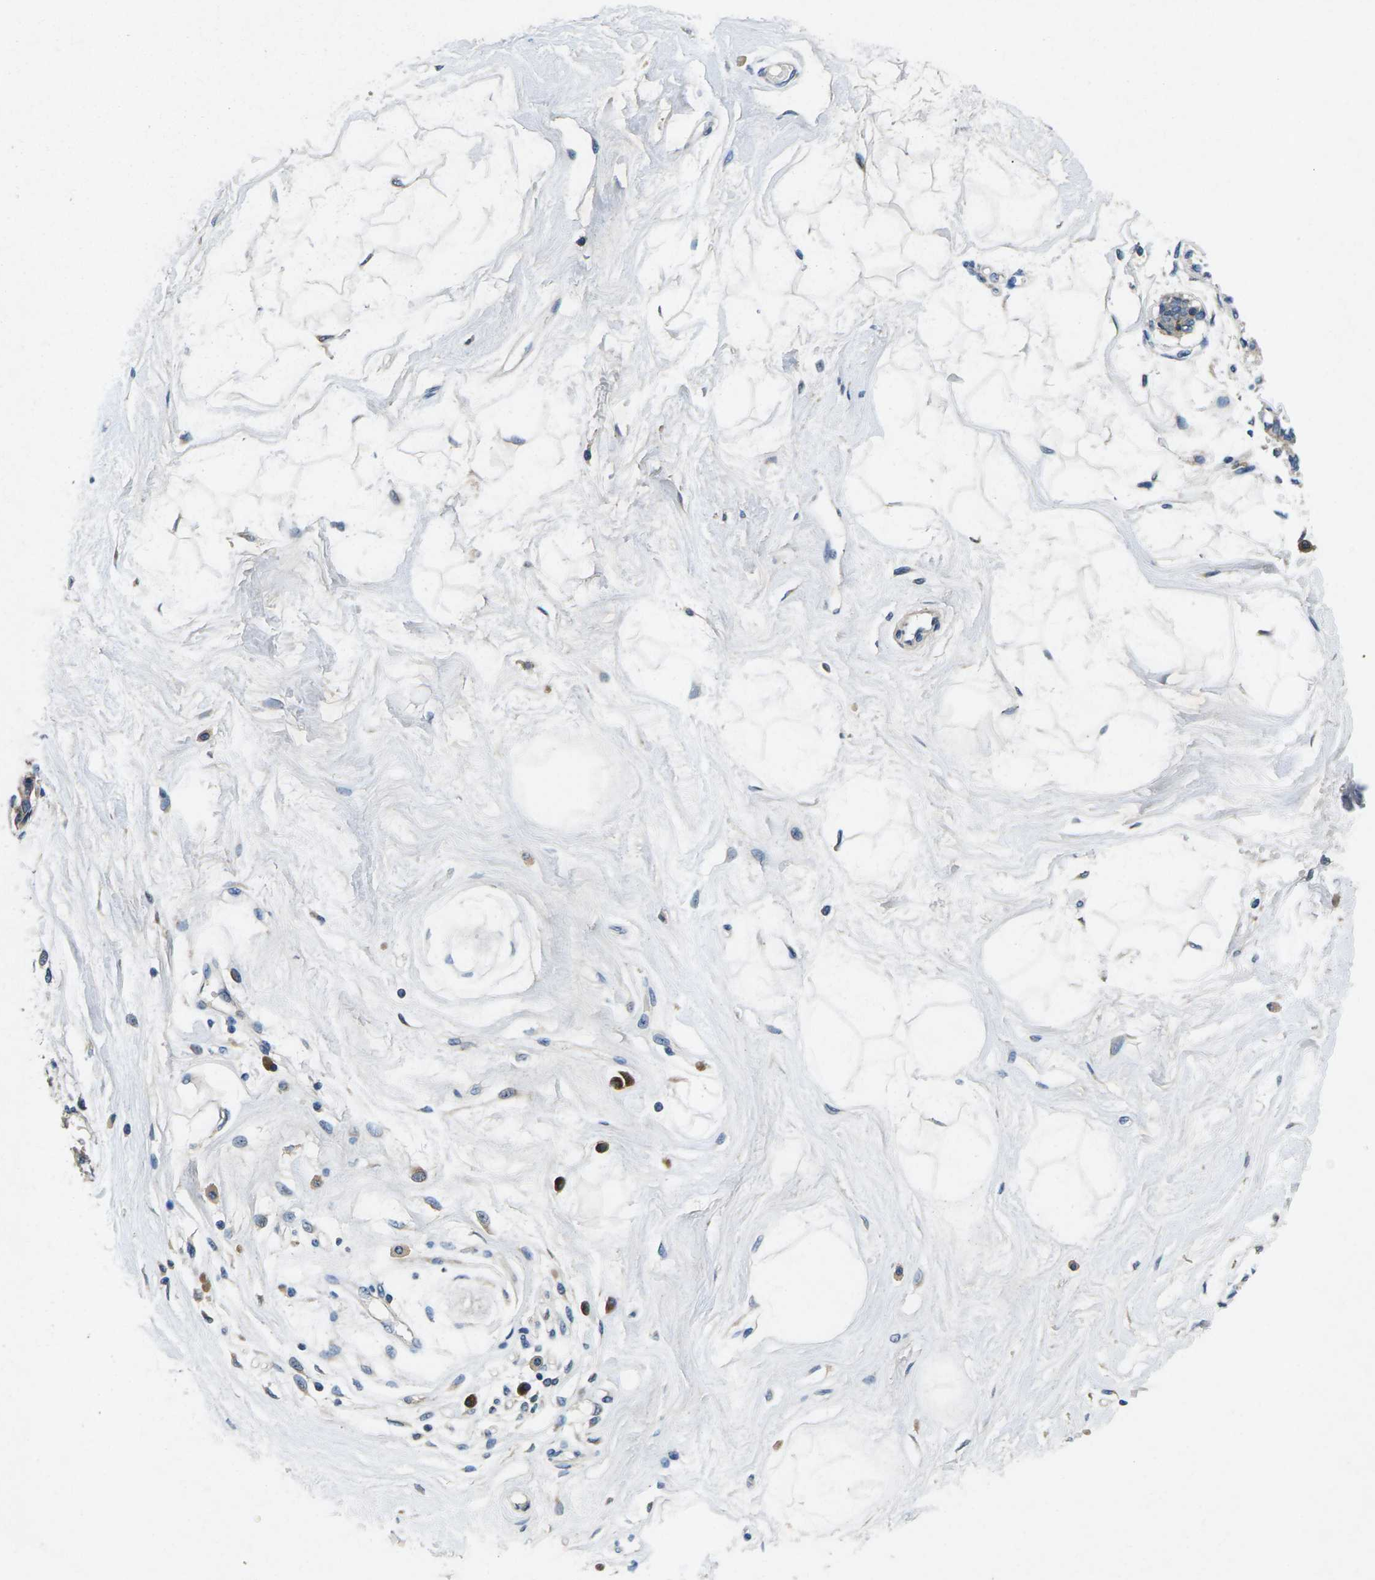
{"staining": {"intensity": "negative", "quantity": "none", "location": "none"}, "tissue": "breast", "cell_type": "Adipocytes", "image_type": "normal", "snomed": [{"axis": "morphology", "description": "Normal tissue, NOS"}, {"axis": "topography", "description": "Breast"}], "caption": "Adipocytes show no significant positivity in normal breast. Brightfield microscopy of immunohistochemistry (IHC) stained with DAB (3,3'-diaminobenzidine) (brown) and hematoxylin (blue), captured at high magnification.", "gene": "ERGIC3", "patient": {"sex": "female", "age": 45}}